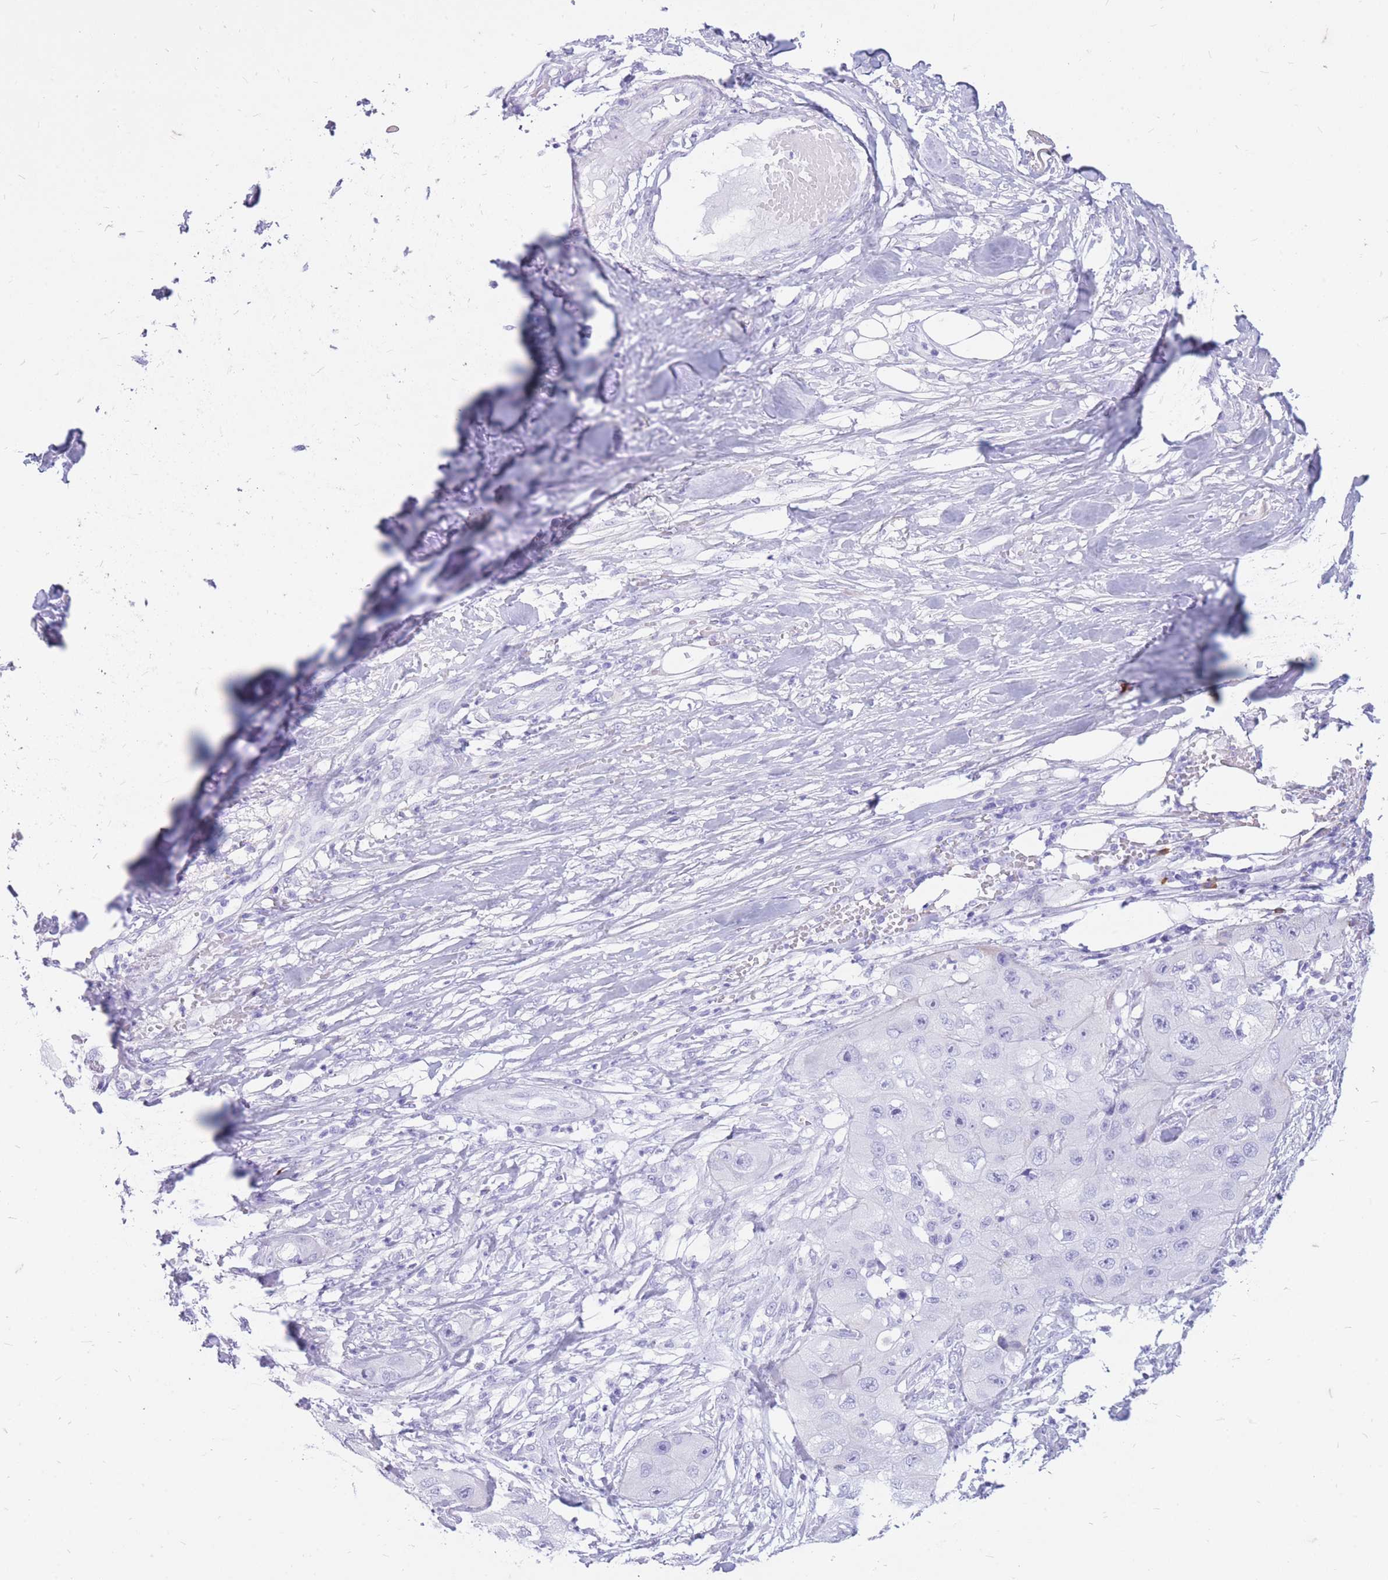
{"staining": {"intensity": "negative", "quantity": "none", "location": "none"}, "tissue": "skin cancer", "cell_type": "Tumor cells", "image_type": "cancer", "snomed": [{"axis": "morphology", "description": "Squamous cell carcinoma, NOS"}, {"axis": "topography", "description": "Skin"}, {"axis": "topography", "description": "Subcutis"}], "caption": "Skin cancer (squamous cell carcinoma) was stained to show a protein in brown. There is no significant staining in tumor cells.", "gene": "ZFP37", "patient": {"sex": "male", "age": 73}}